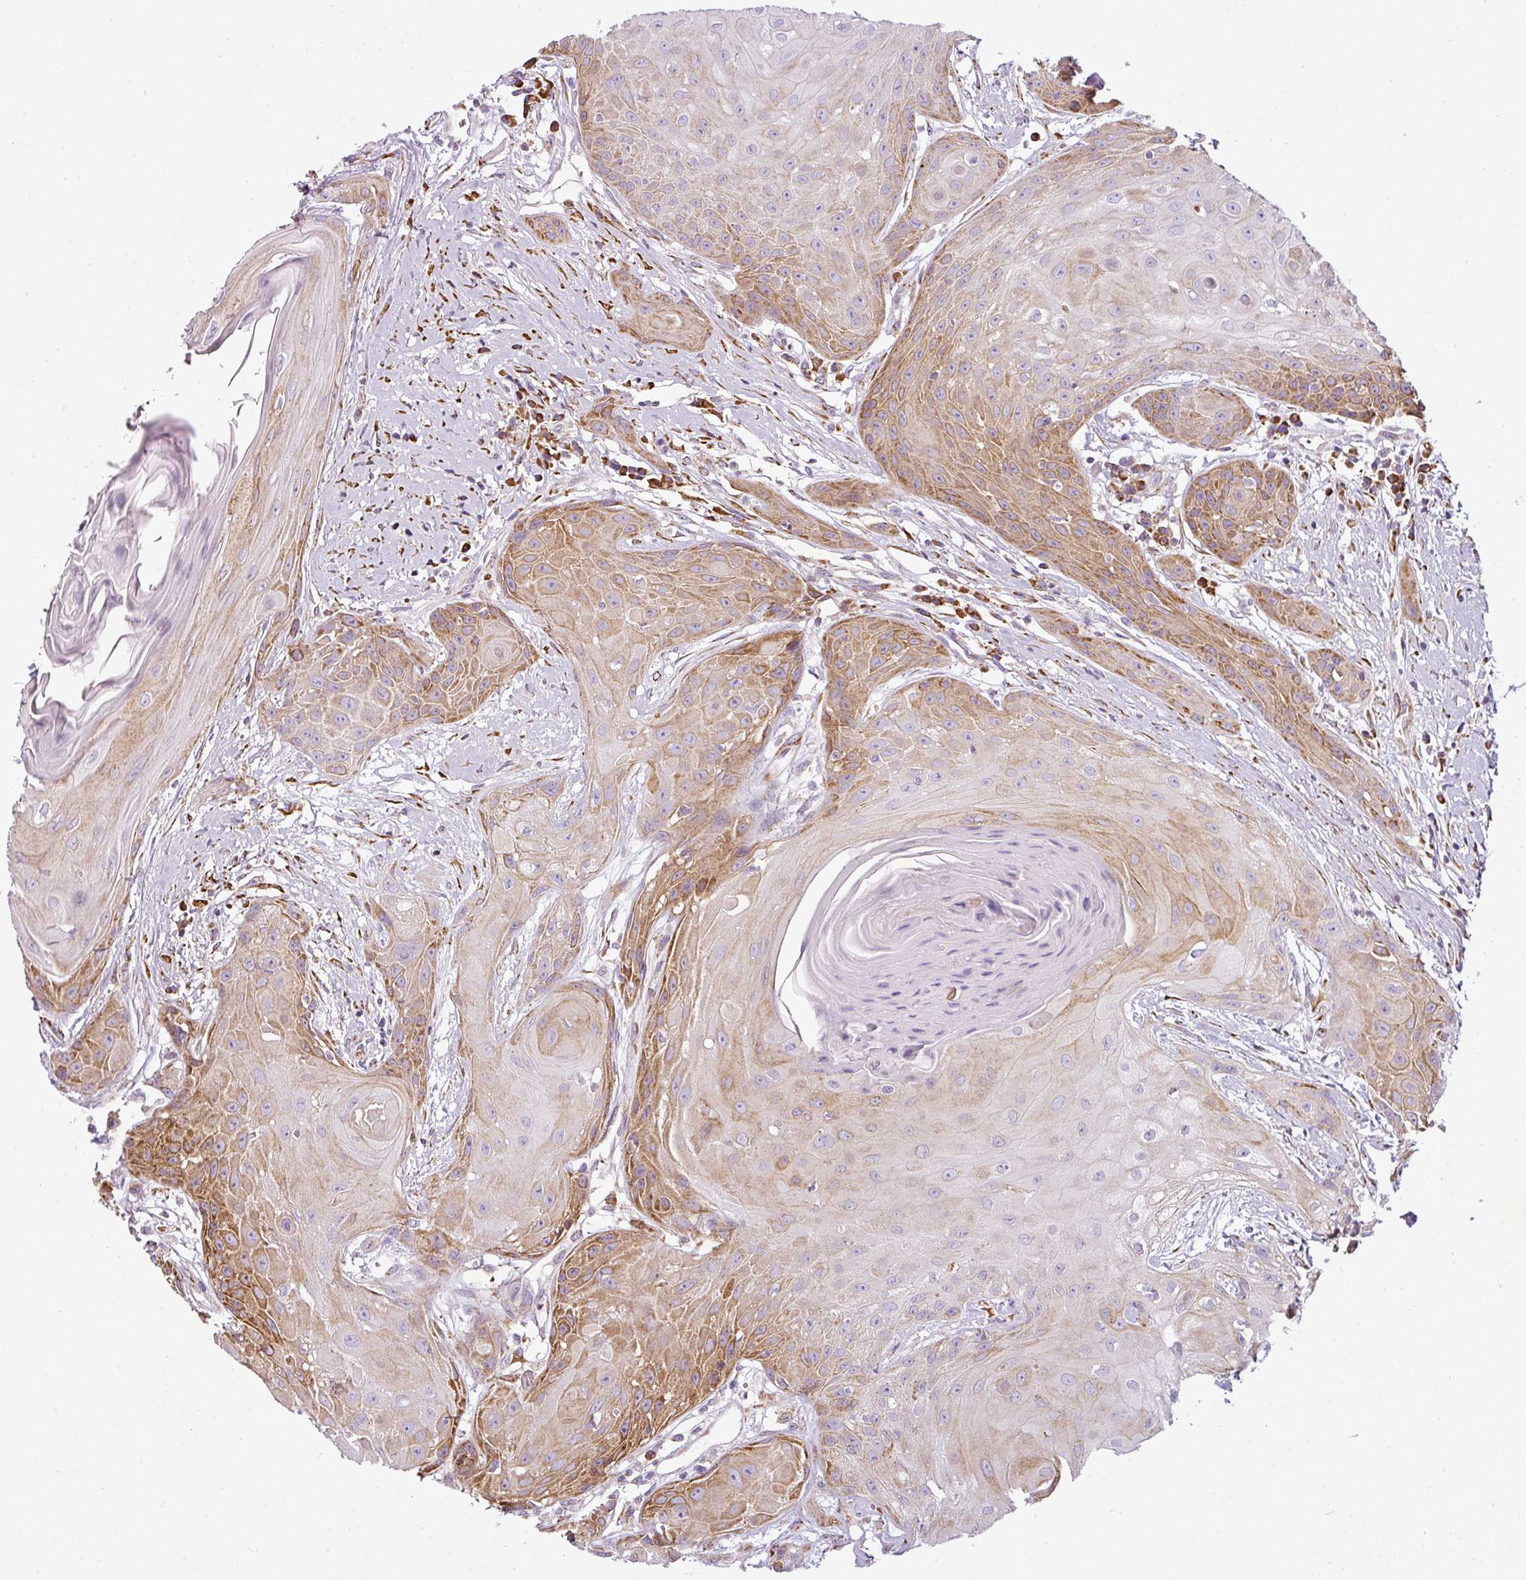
{"staining": {"intensity": "moderate", "quantity": "25%-75%", "location": "cytoplasmic/membranous"}, "tissue": "head and neck cancer", "cell_type": "Tumor cells", "image_type": "cancer", "snomed": [{"axis": "morphology", "description": "Squamous cell carcinoma, NOS"}, {"axis": "topography", "description": "Head-Neck"}], "caption": "Immunohistochemistry (IHC) histopathology image of neoplastic tissue: squamous cell carcinoma (head and neck) stained using immunohistochemistry shows medium levels of moderate protein expression localized specifically in the cytoplasmic/membranous of tumor cells, appearing as a cytoplasmic/membranous brown color.", "gene": "ANKRD18A", "patient": {"sex": "female", "age": 73}}